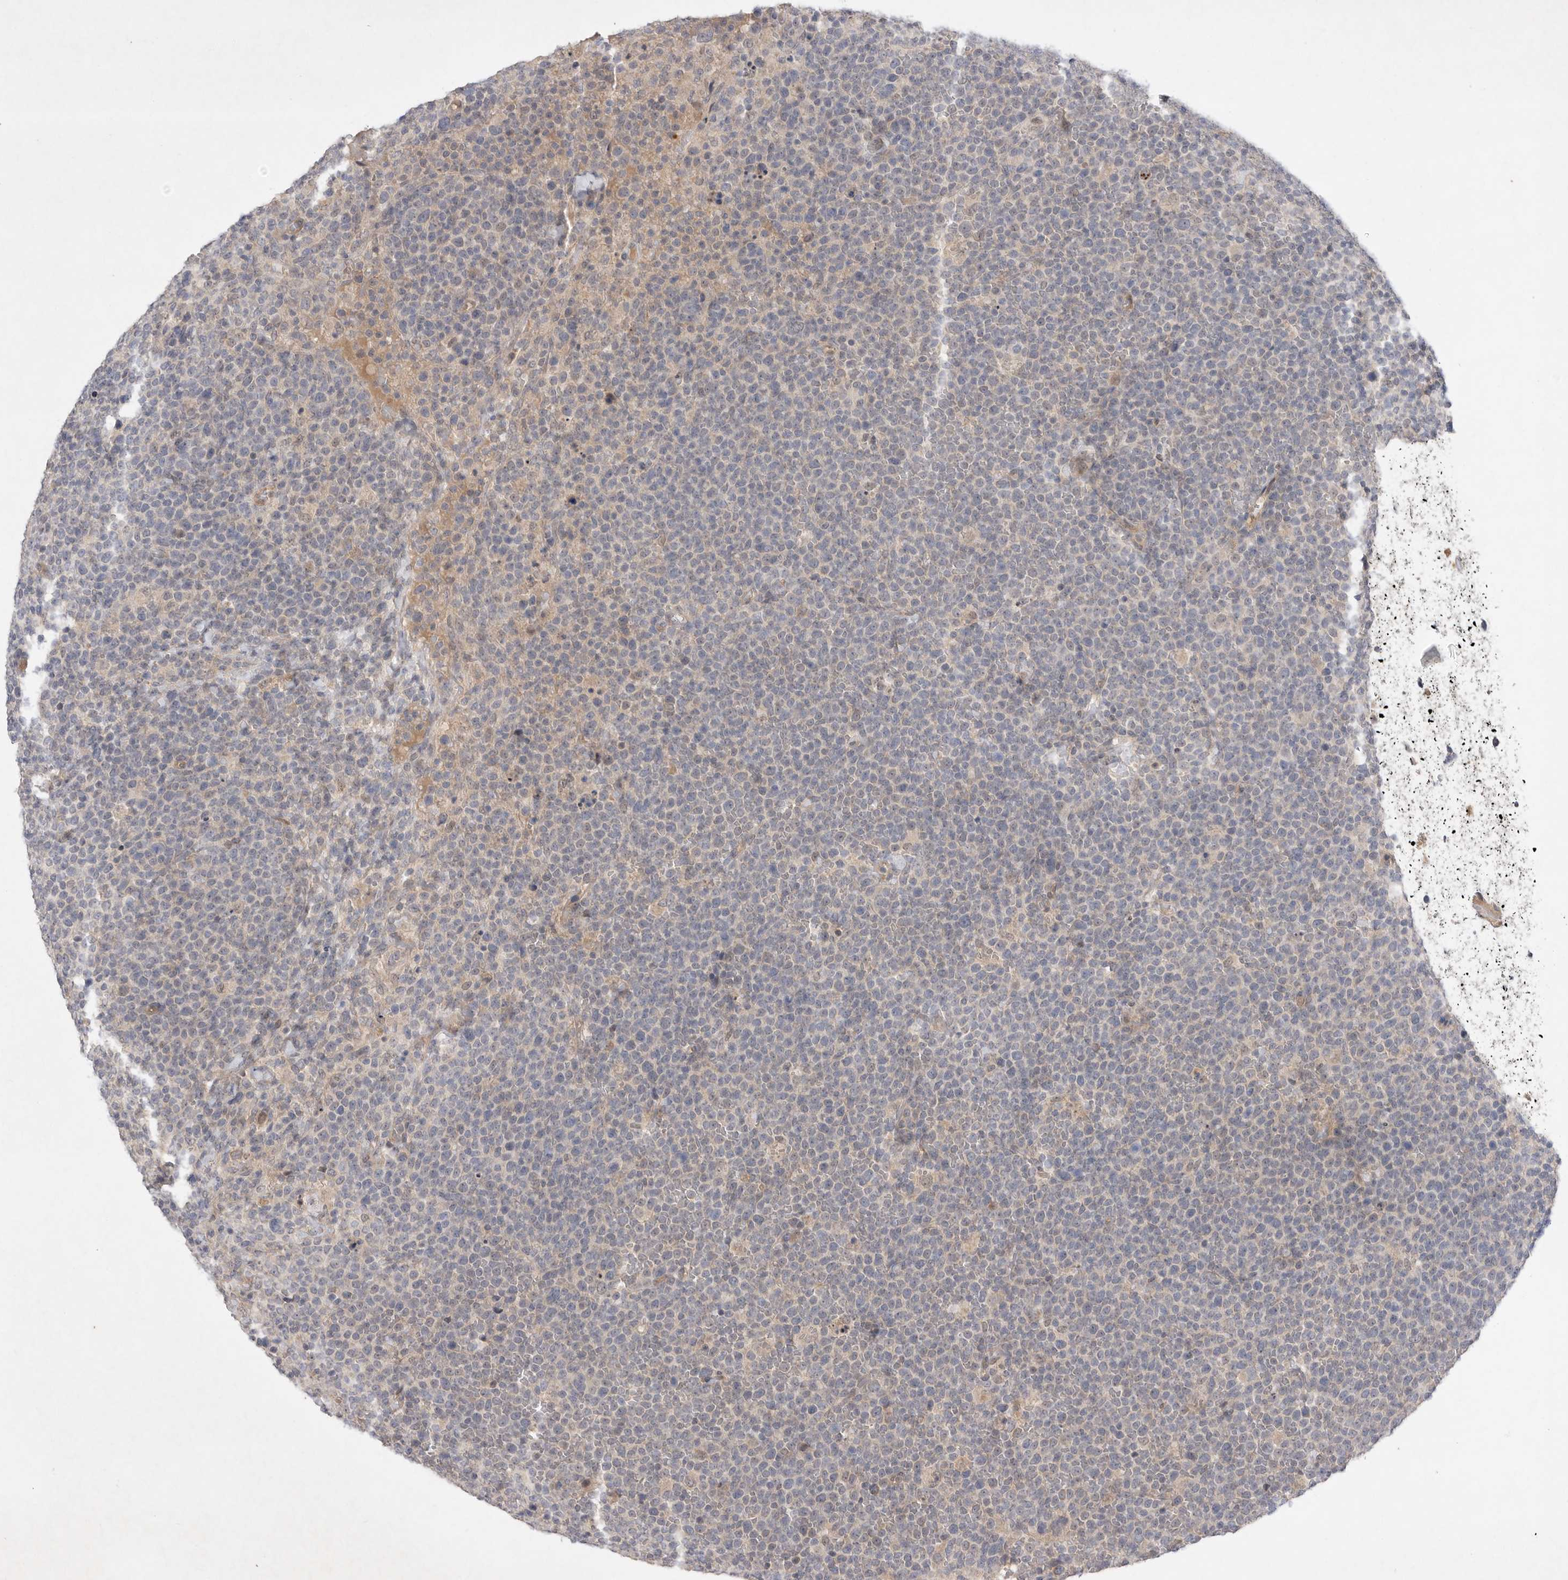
{"staining": {"intensity": "negative", "quantity": "none", "location": "none"}, "tissue": "lymphoma", "cell_type": "Tumor cells", "image_type": "cancer", "snomed": [{"axis": "morphology", "description": "Malignant lymphoma, non-Hodgkin's type, High grade"}, {"axis": "topography", "description": "Lymph node"}], "caption": "Immunohistochemistry (IHC) of high-grade malignant lymphoma, non-Hodgkin's type displays no staining in tumor cells.", "gene": "PTPDC1", "patient": {"sex": "male", "age": 61}}